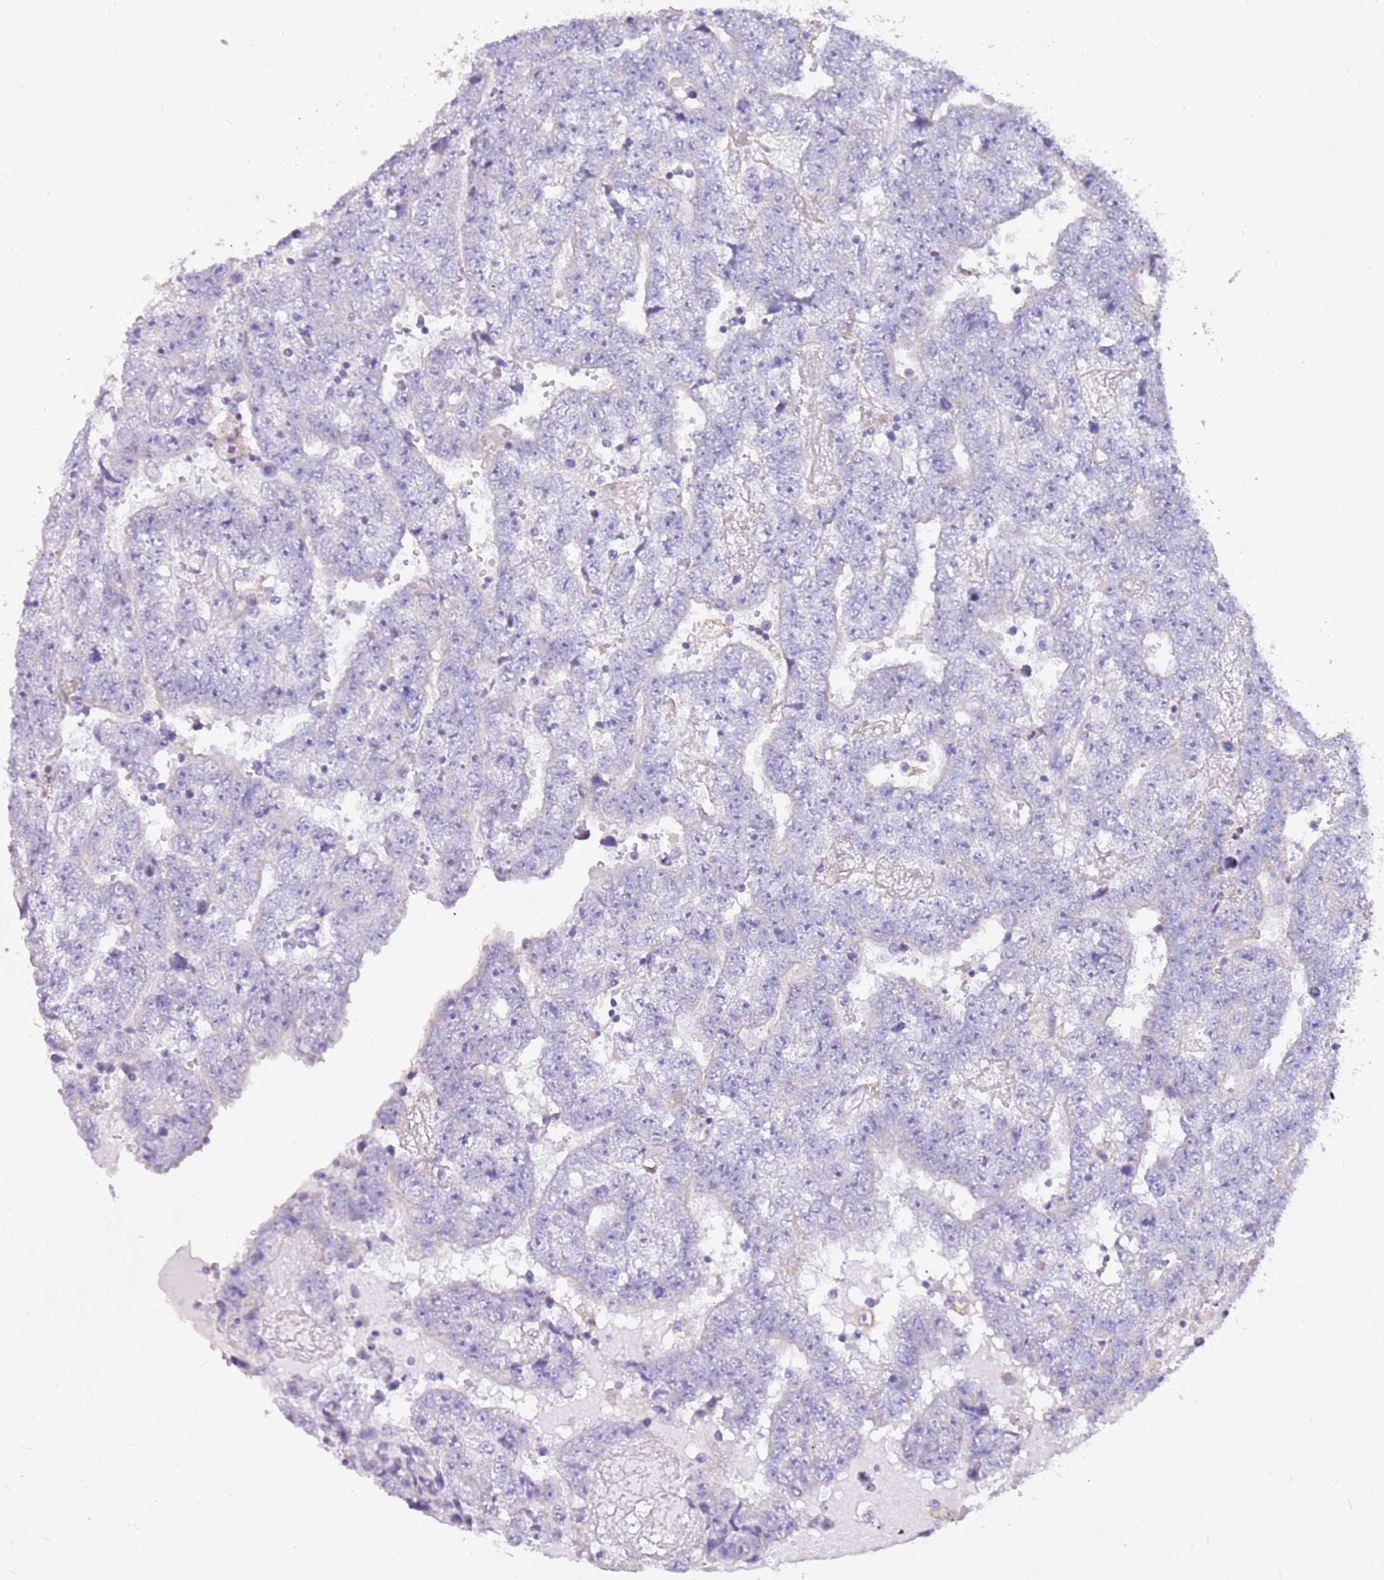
{"staining": {"intensity": "negative", "quantity": "none", "location": "none"}, "tissue": "testis cancer", "cell_type": "Tumor cells", "image_type": "cancer", "snomed": [{"axis": "morphology", "description": "Carcinoma, Embryonal, NOS"}, {"axis": "topography", "description": "Testis"}], "caption": "A photomicrograph of embryonal carcinoma (testis) stained for a protein demonstrates no brown staining in tumor cells. The staining is performed using DAB (3,3'-diaminobenzidine) brown chromogen with nuclei counter-stained in using hematoxylin.", "gene": "RHCG", "patient": {"sex": "male", "age": 25}}